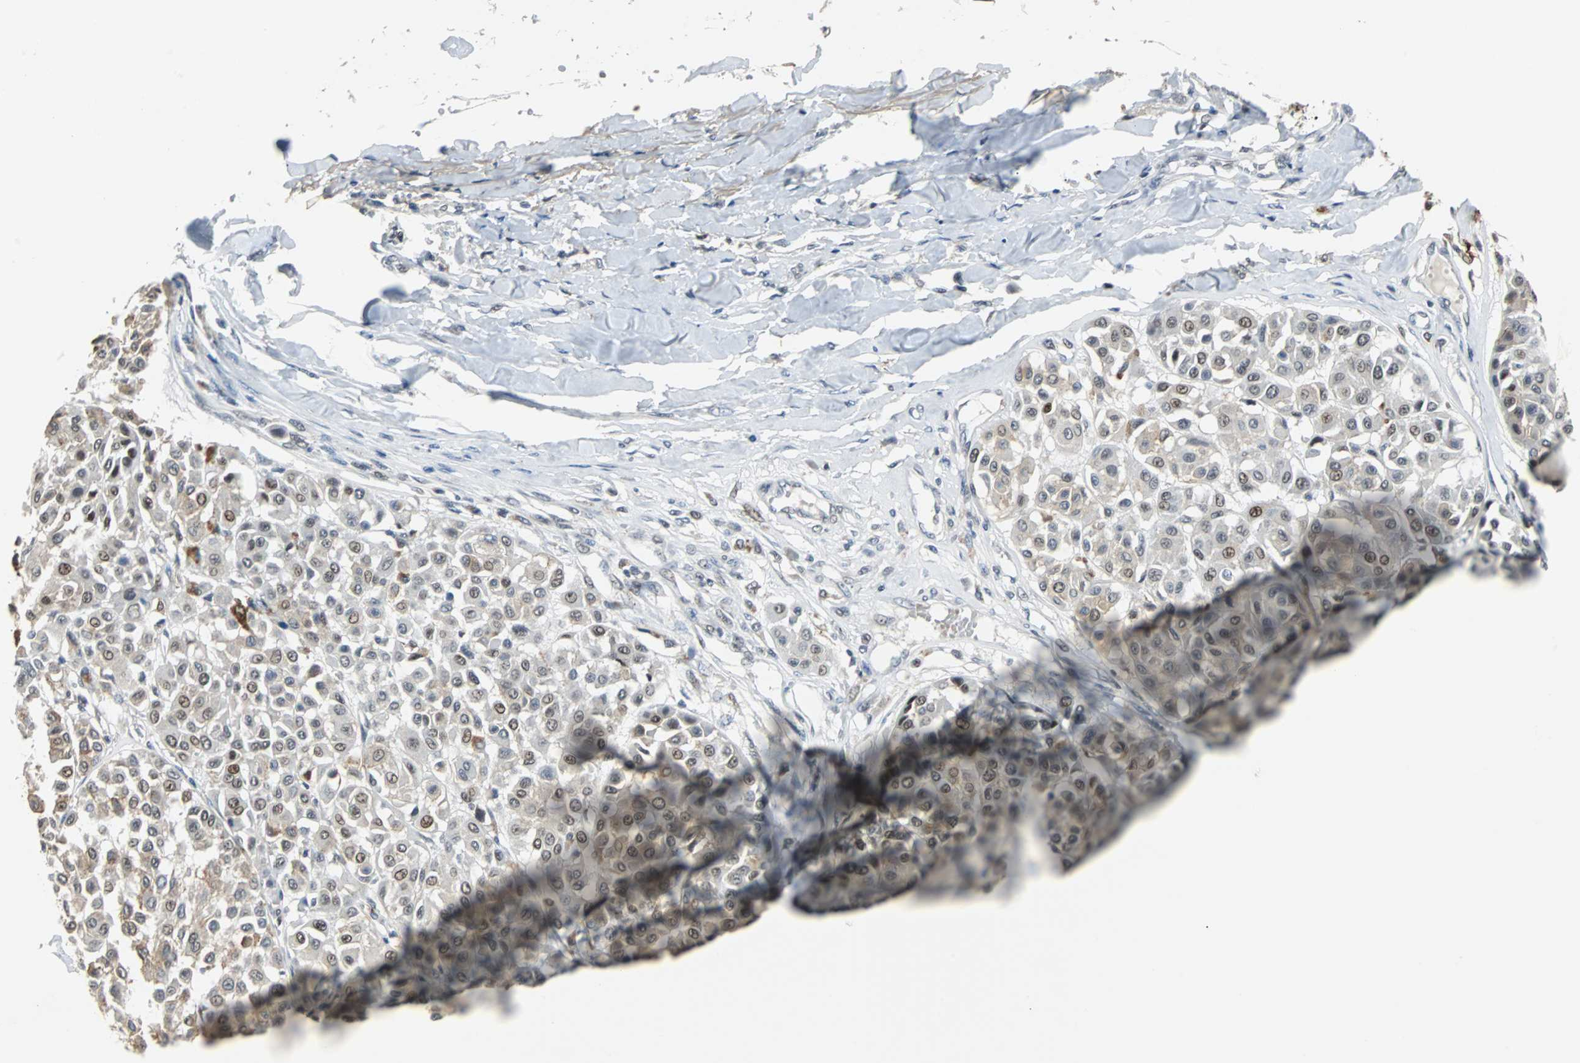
{"staining": {"intensity": "moderate", "quantity": "<25%", "location": "nuclear"}, "tissue": "melanoma", "cell_type": "Tumor cells", "image_type": "cancer", "snomed": [{"axis": "morphology", "description": "Malignant melanoma, Metastatic site"}, {"axis": "topography", "description": "Soft tissue"}], "caption": "Malignant melanoma (metastatic site) was stained to show a protein in brown. There is low levels of moderate nuclear expression in approximately <25% of tumor cells.", "gene": "HLX", "patient": {"sex": "male", "age": 41}}